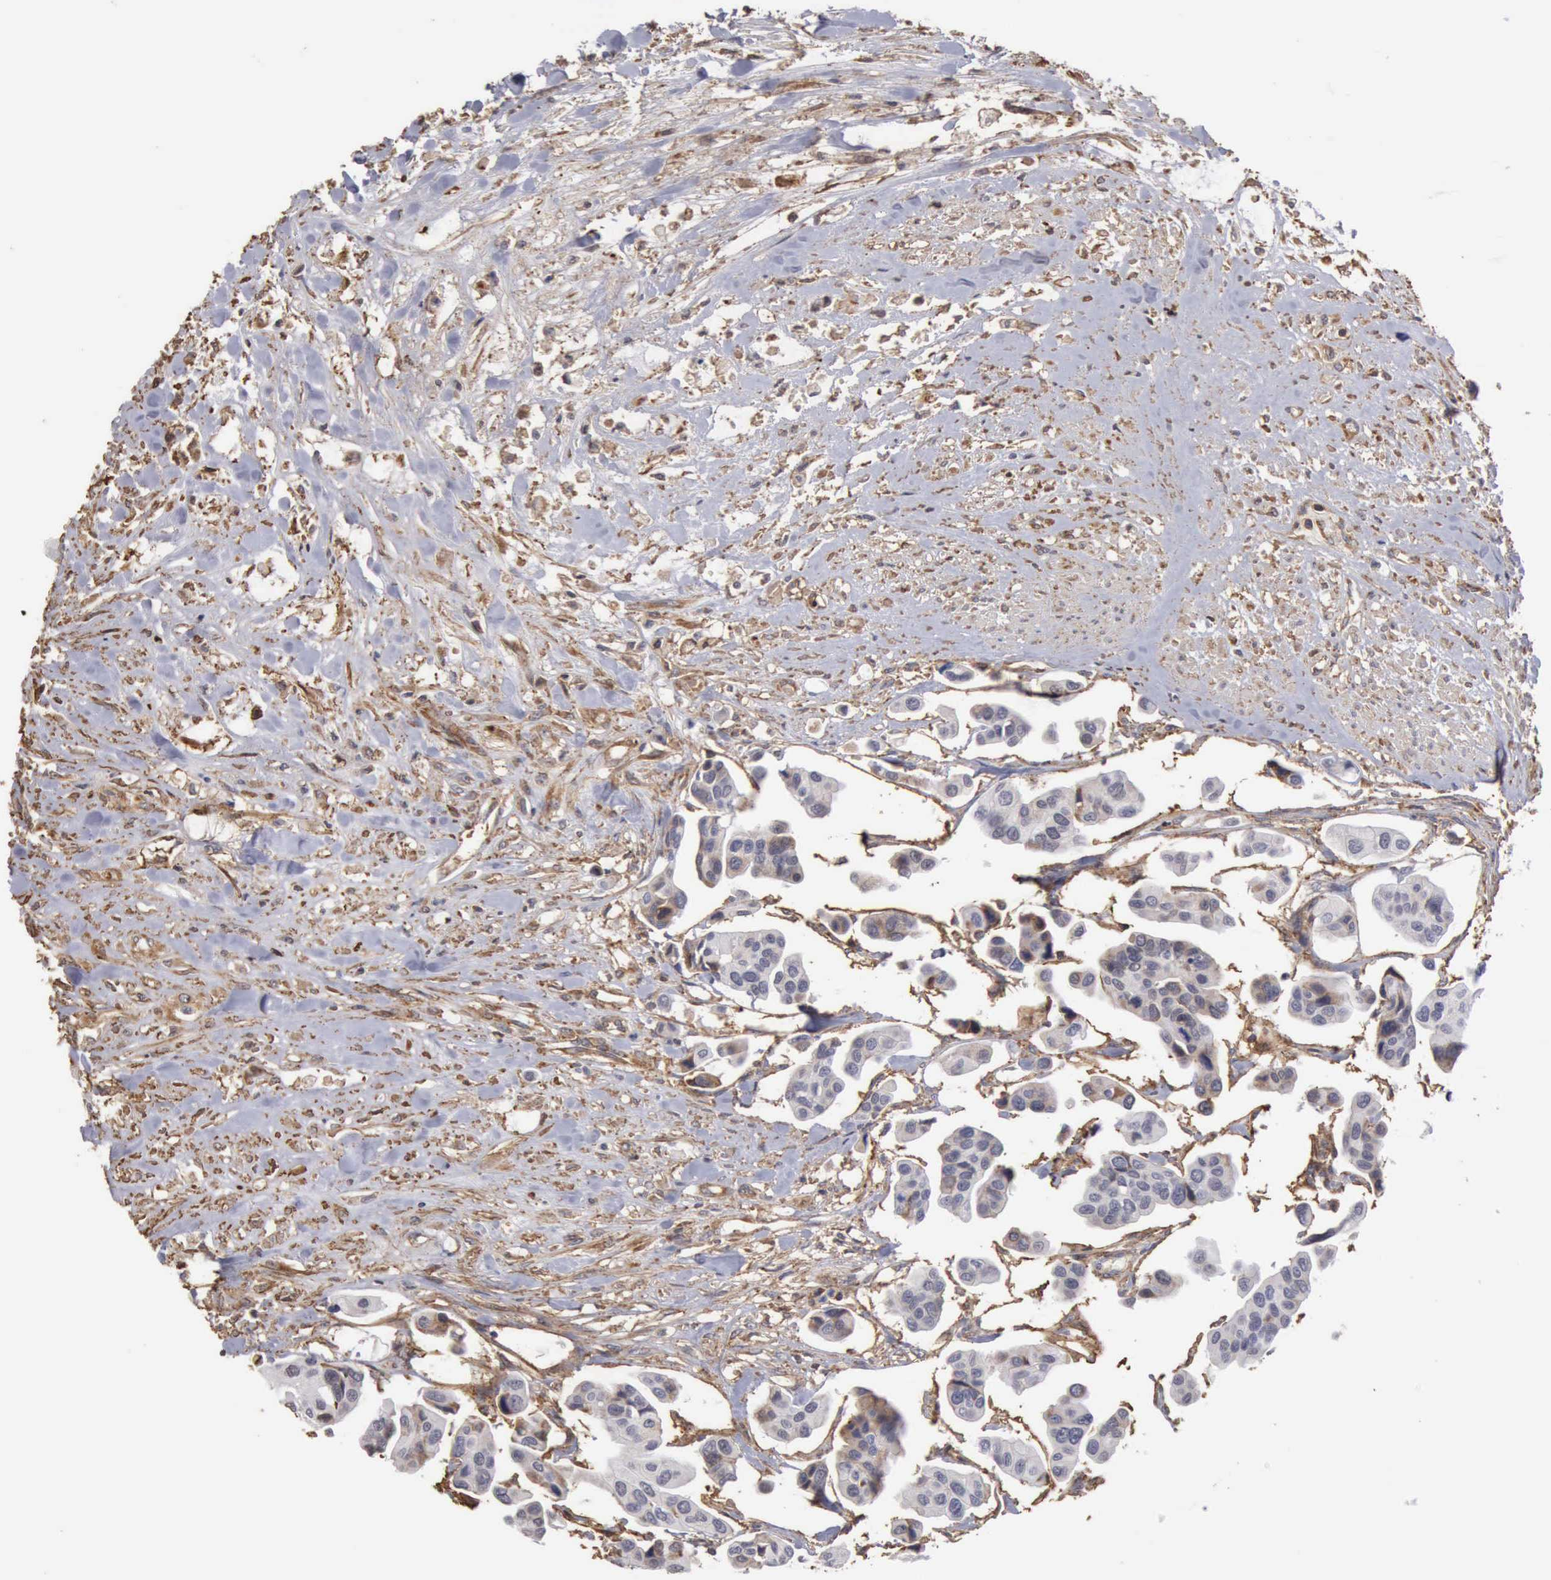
{"staining": {"intensity": "negative", "quantity": "none", "location": "none"}, "tissue": "urothelial cancer", "cell_type": "Tumor cells", "image_type": "cancer", "snomed": [{"axis": "morphology", "description": "Adenocarcinoma, NOS"}, {"axis": "topography", "description": "Urinary bladder"}], "caption": "Tumor cells are negative for protein expression in human adenocarcinoma.", "gene": "GPR101", "patient": {"sex": "male", "age": 61}}